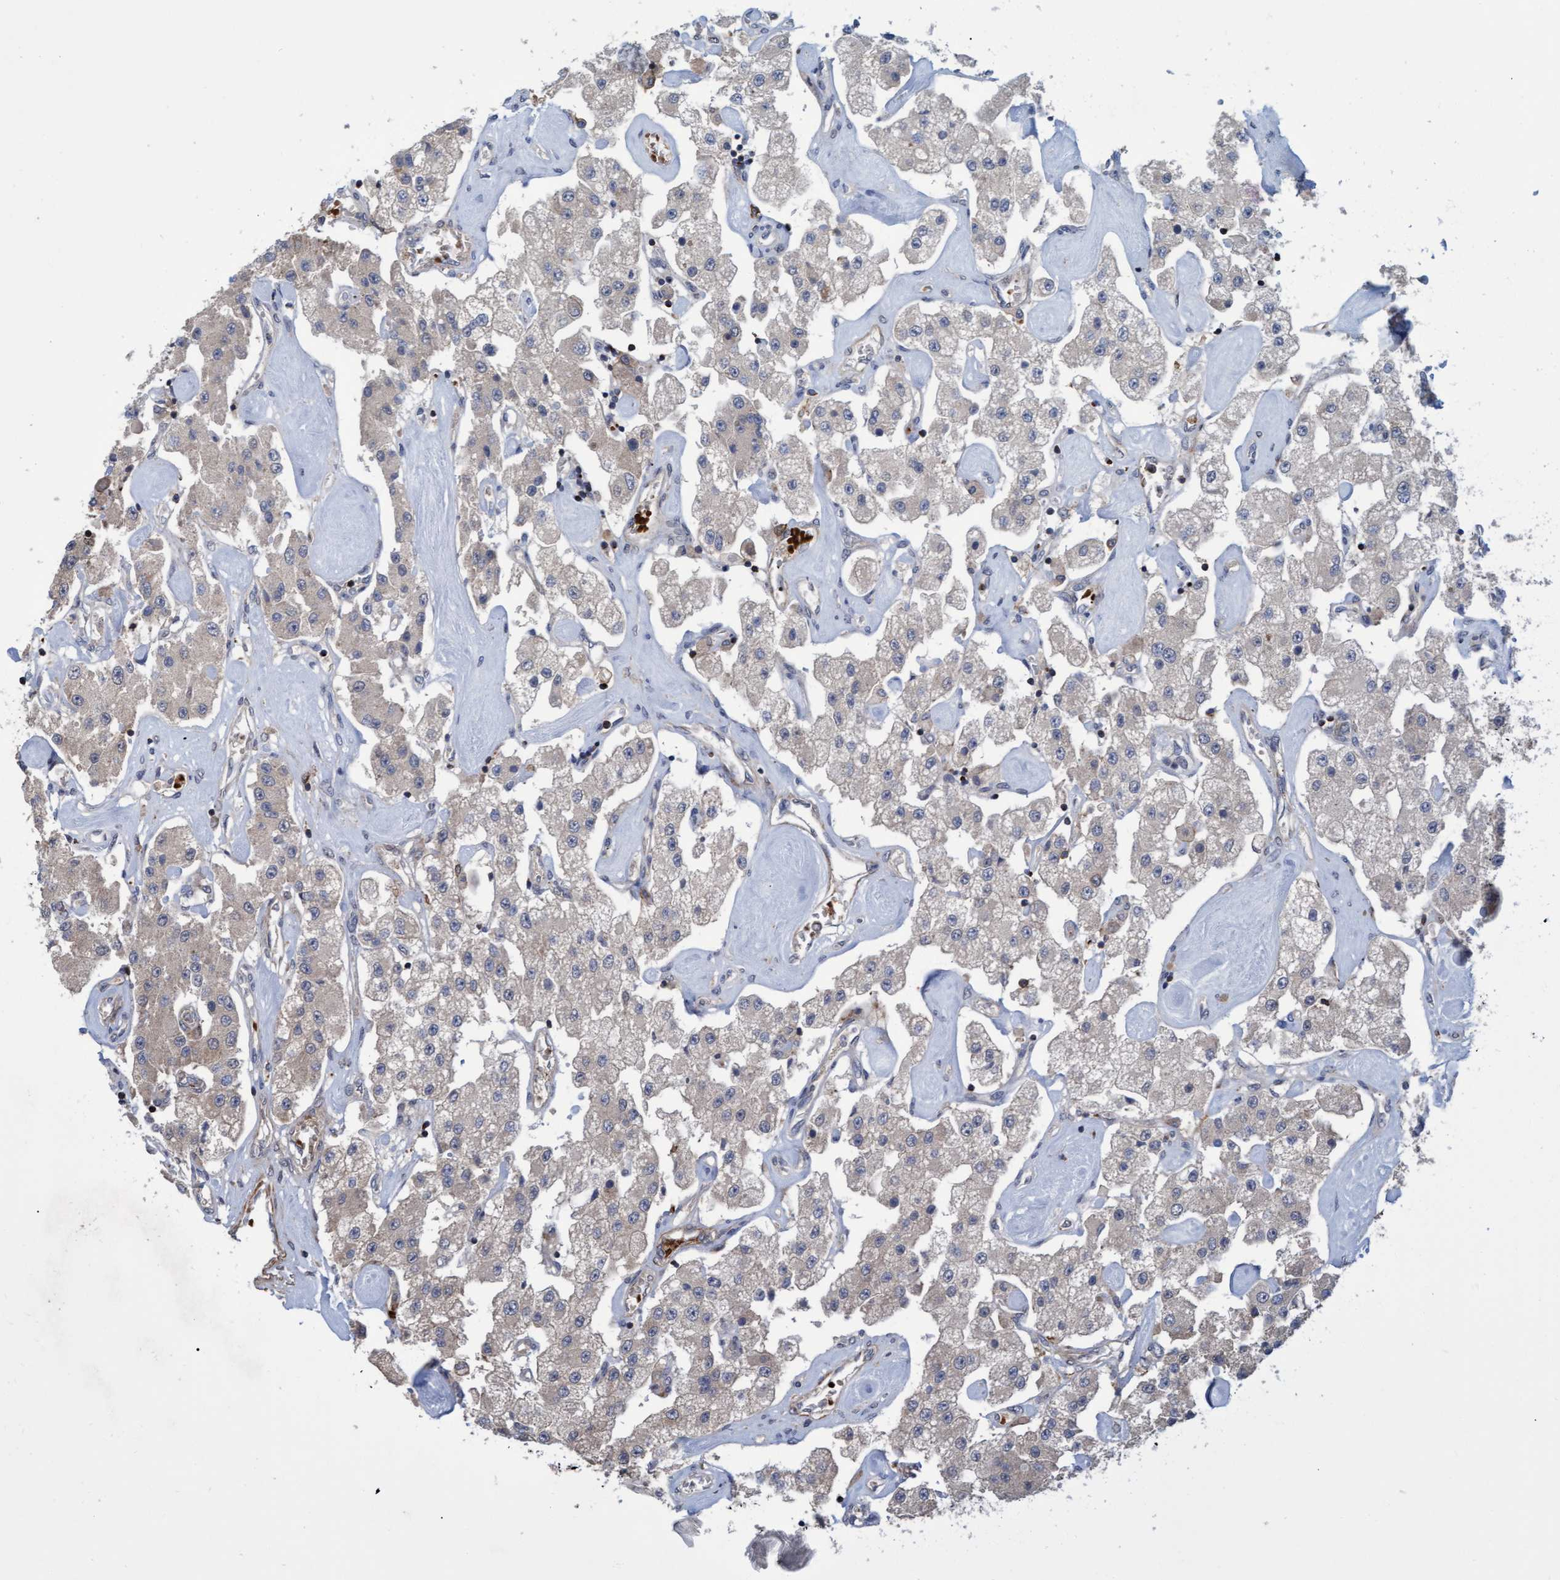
{"staining": {"intensity": "negative", "quantity": "none", "location": "none"}, "tissue": "carcinoid", "cell_type": "Tumor cells", "image_type": "cancer", "snomed": [{"axis": "morphology", "description": "Carcinoid, malignant, NOS"}, {"axis": "topography", "description": "Pancreas"}], "caption": "The immunohistochemistry (IHC) image has no significant staining in tumor cells of carcinoid (malignant) tissue.", "gene": "NAA15", "patient": {"sex": "male", "age": 41}}